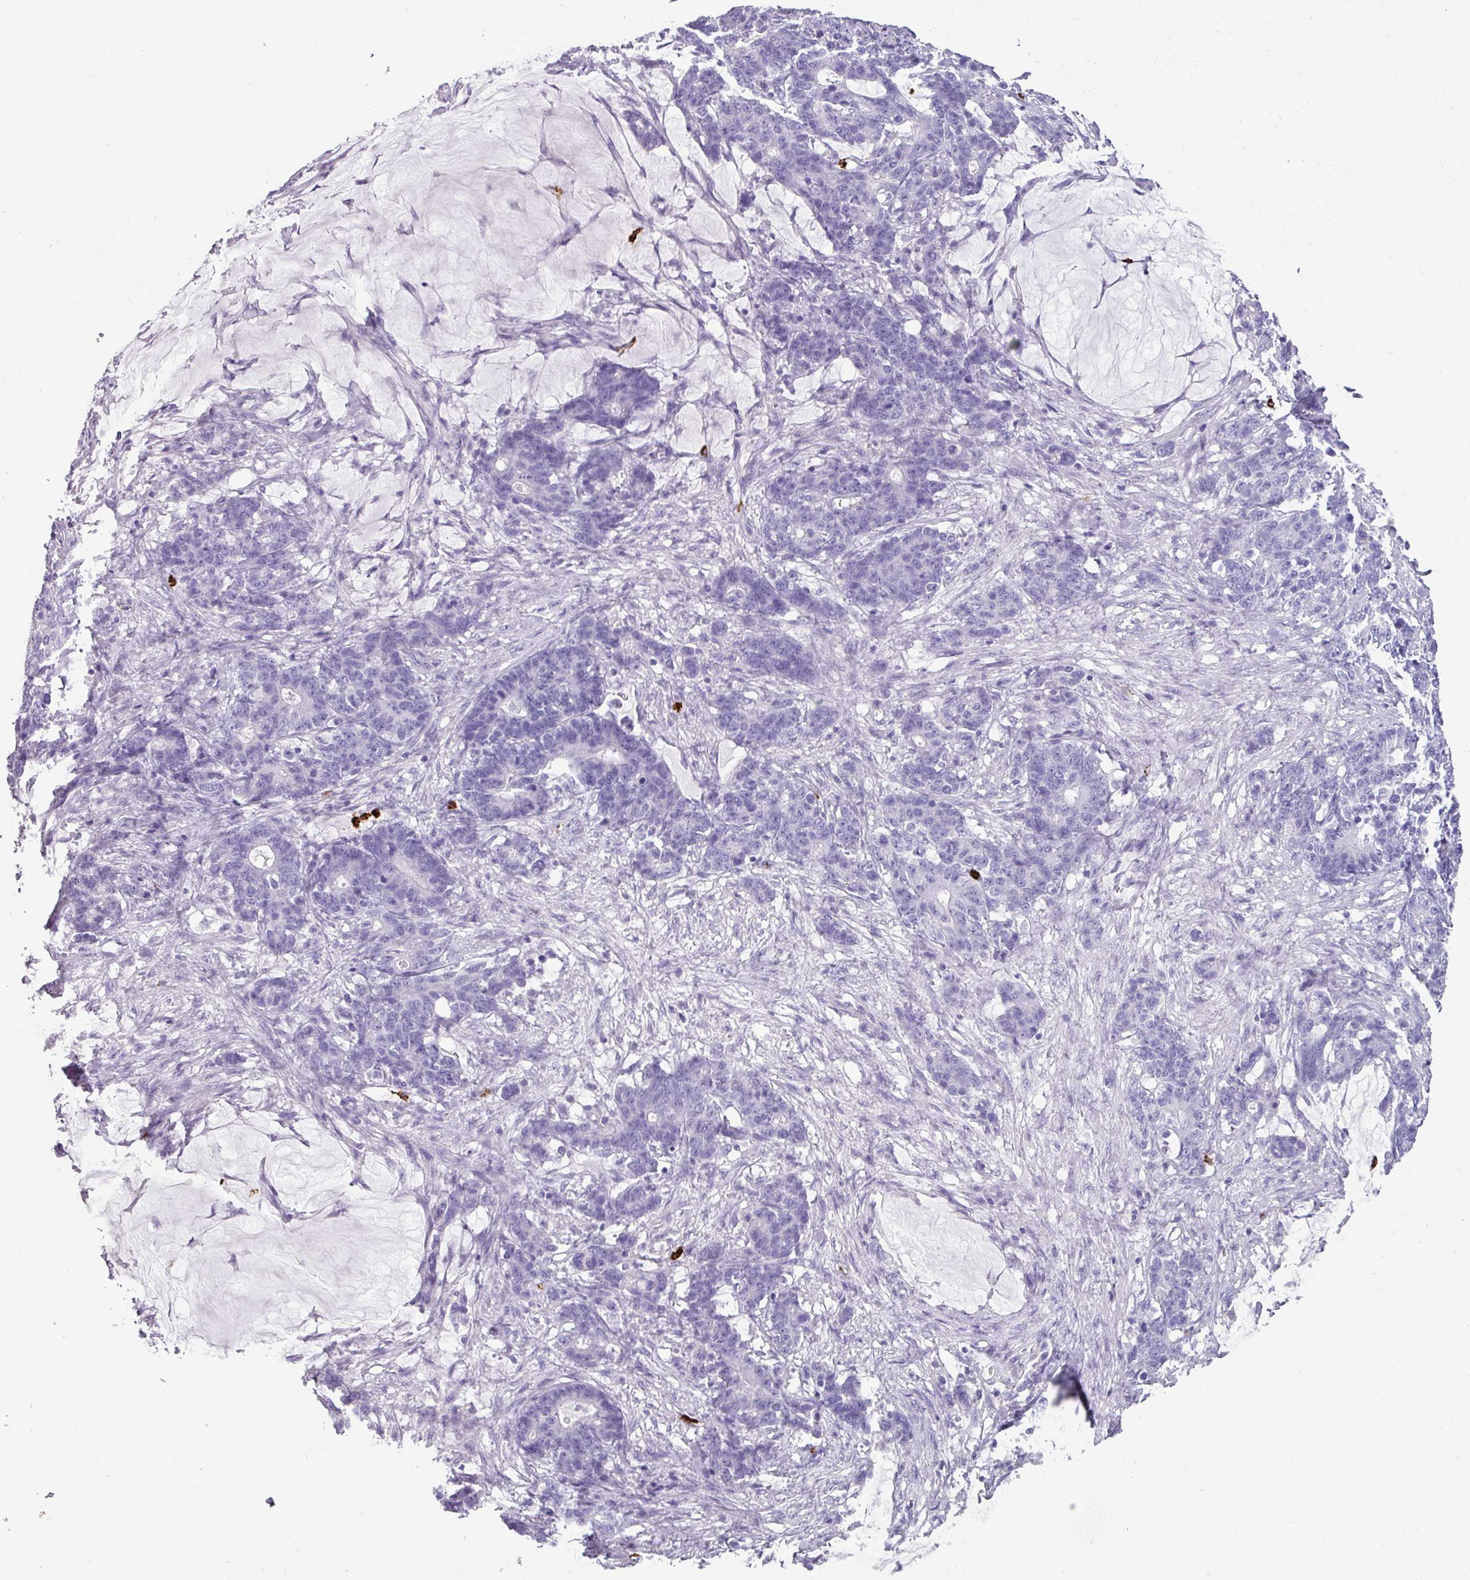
{"staining": {"intensity": "negative", "quantity": "none", "location": "none"}, "tissue": "stomach cancer", "cell_type": "Tumor cells", "image_type": "cancer", "snomed": [{"axis": "morphology", "description": "Normal tissue, NOS"}, {"axis": "morphology", "description": "Adenocarcinoma, NOS"}, {"axis": "topography", "description": "Stomach"}], "caption": "An immunohistochemistry micrograph of stomach cancer is shown. There is no staining in tumor cells of stomach cancer.", "gene": "CTSG", "patient": {"sex": "female", "age": 64}}